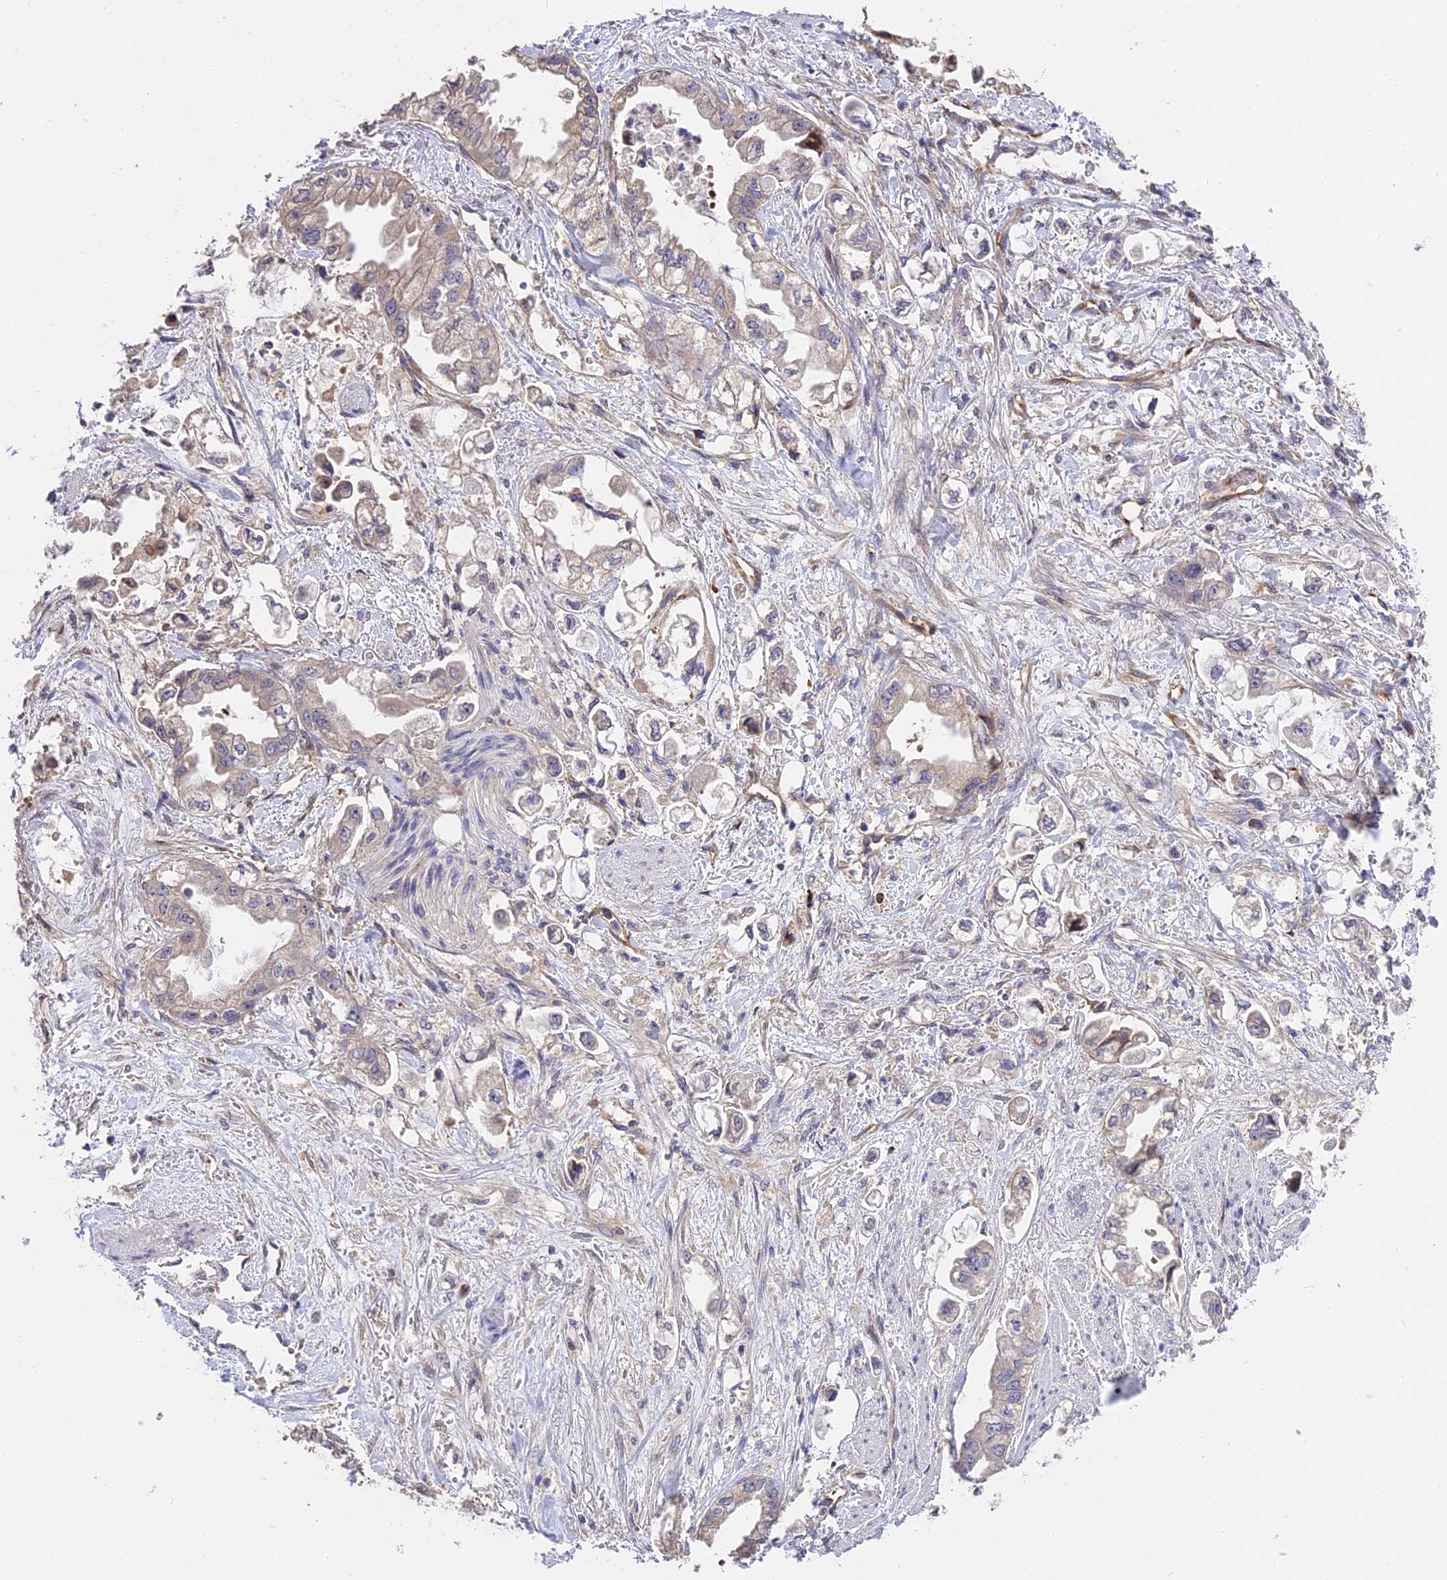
{"staining": {"intensity": "negative", "quantity": "none", "location": "none"}, "tissue": "stomach cancer", "cell_type": "Tumor cells", "image_type": "cancer", "snomed": [{"axis": "morphology", "description": "Adenocarcinoma, NOS"}, {"axis": "topography", "description": "Stomach"}], "caption": "Tumor cells show no significant protein staining in adenocarcinoma (stomach).", "gene": "MFSD2A", "patient": {"sex": "male", "age": 62}}